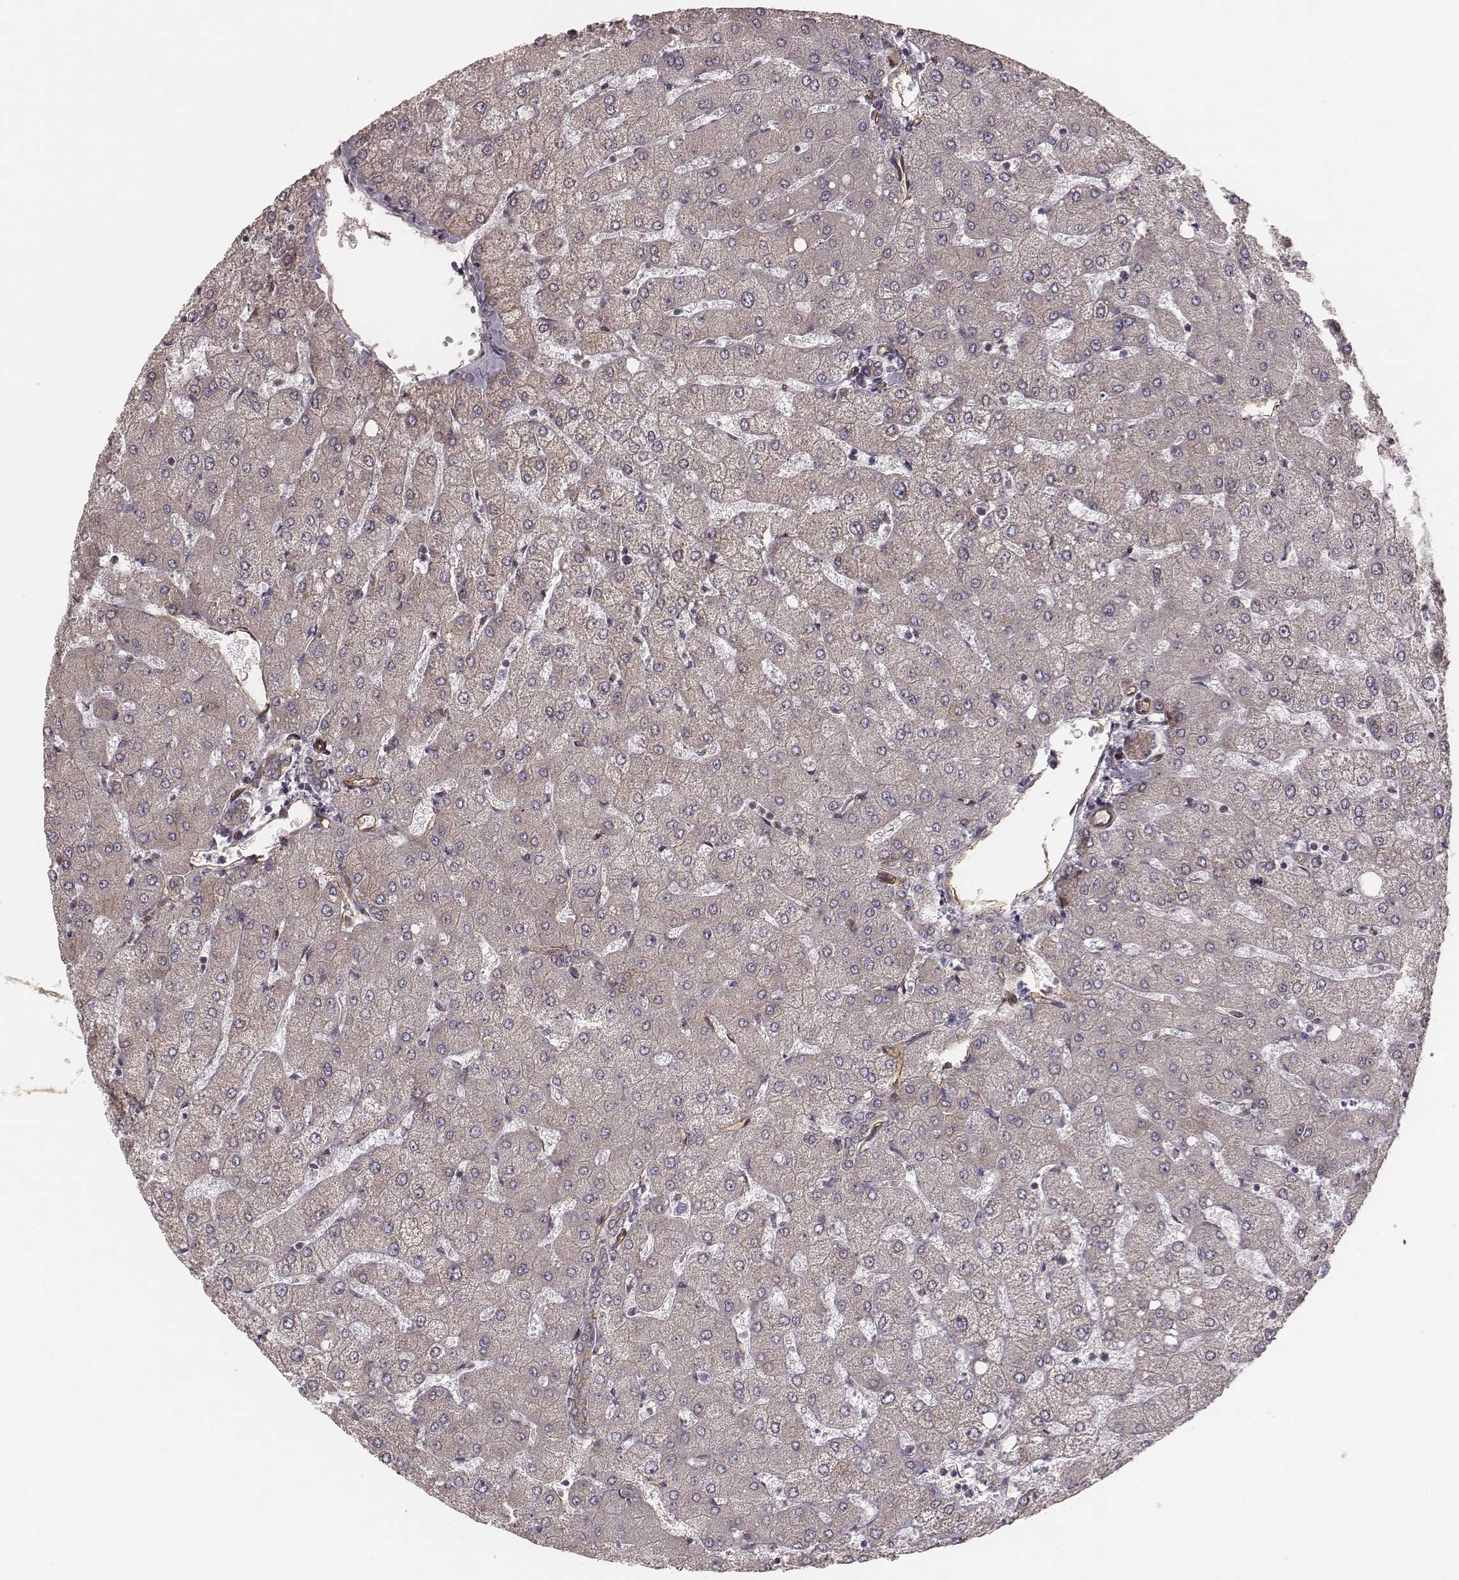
{"staining": {"intensity": "weak", "quantity": "25%-75%", "location": "cytoplasmic/membranous"}, "tissue": "liver", "cell_type": "Cholangiocytes", "image_type": "normal", "snomed": [{"axis": "morphology", "description": "Normal tissue, NOS"}, {"axis": "topography", "description": "Liver"}], "caption": "Normal liver demonstrates weak cytoplasmic/membranous staining in about 25%-75% of cholangiocytes The staining was performed using DAB, with brown indicating positive protein expression. Nuclei are stained blue with hematoxylin..", "gene": "PALMD", "patient": {"sex": "female", "age": 54}}